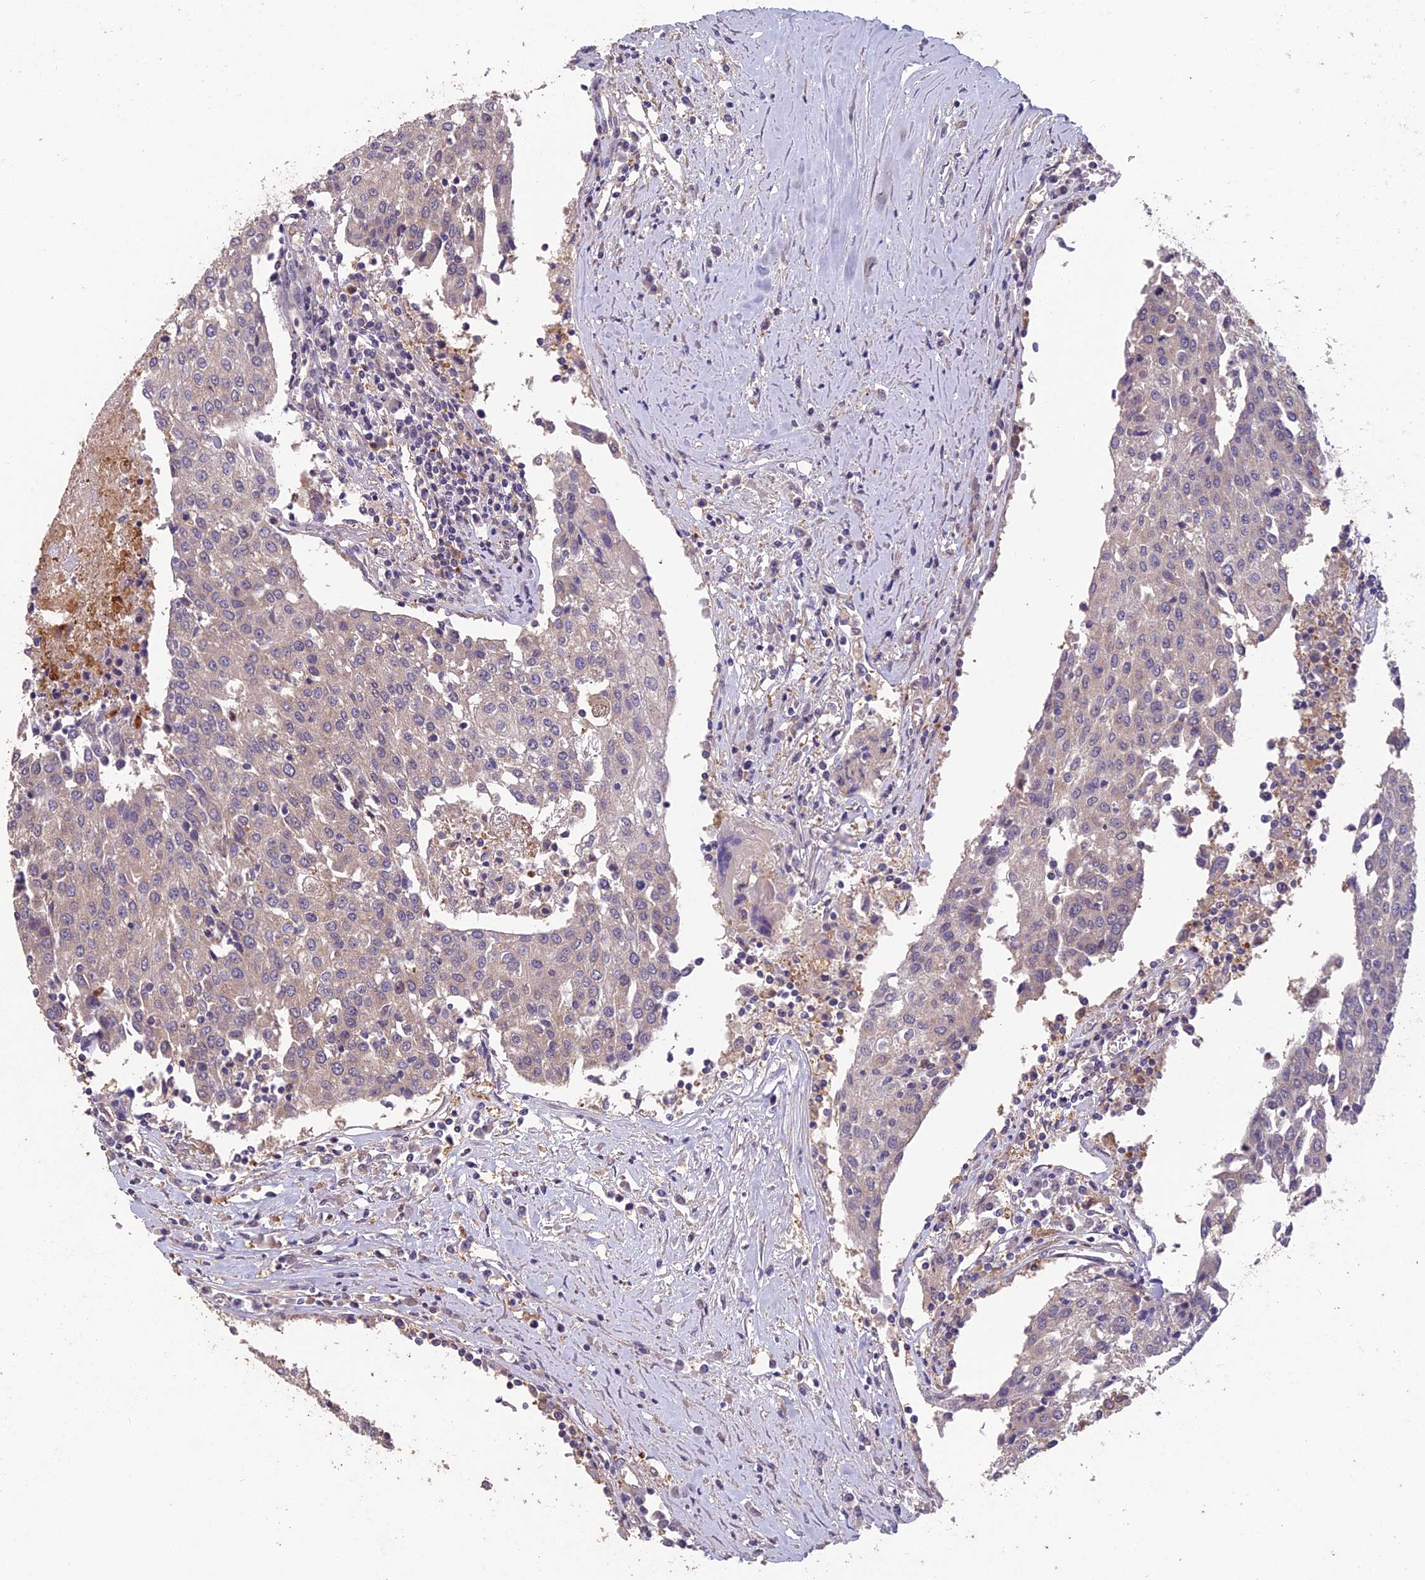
{"staining": {"intensity": "weak", "quantity": "<25%", "location": "cytoplasmic/membranous"}, "tissue": "urothelial cancer", "cell_type": "Tumor cells", "image_type": "cancer", "snomed": [{"axis": "morphology", "description": "Urothelial carcinoma, High grade"}, {"axis": "topography", "description": "Urinary bladder"}], "caption": "The image reveals no staining of tumor cells in high-grade urothelial carcinoma. (DAB (3,3'-diaminobenzidine) immunohistochemistry (IHC), high magnification).", "gene": "CEACAM16", "patient": {"sex": "female", "age": 85}}